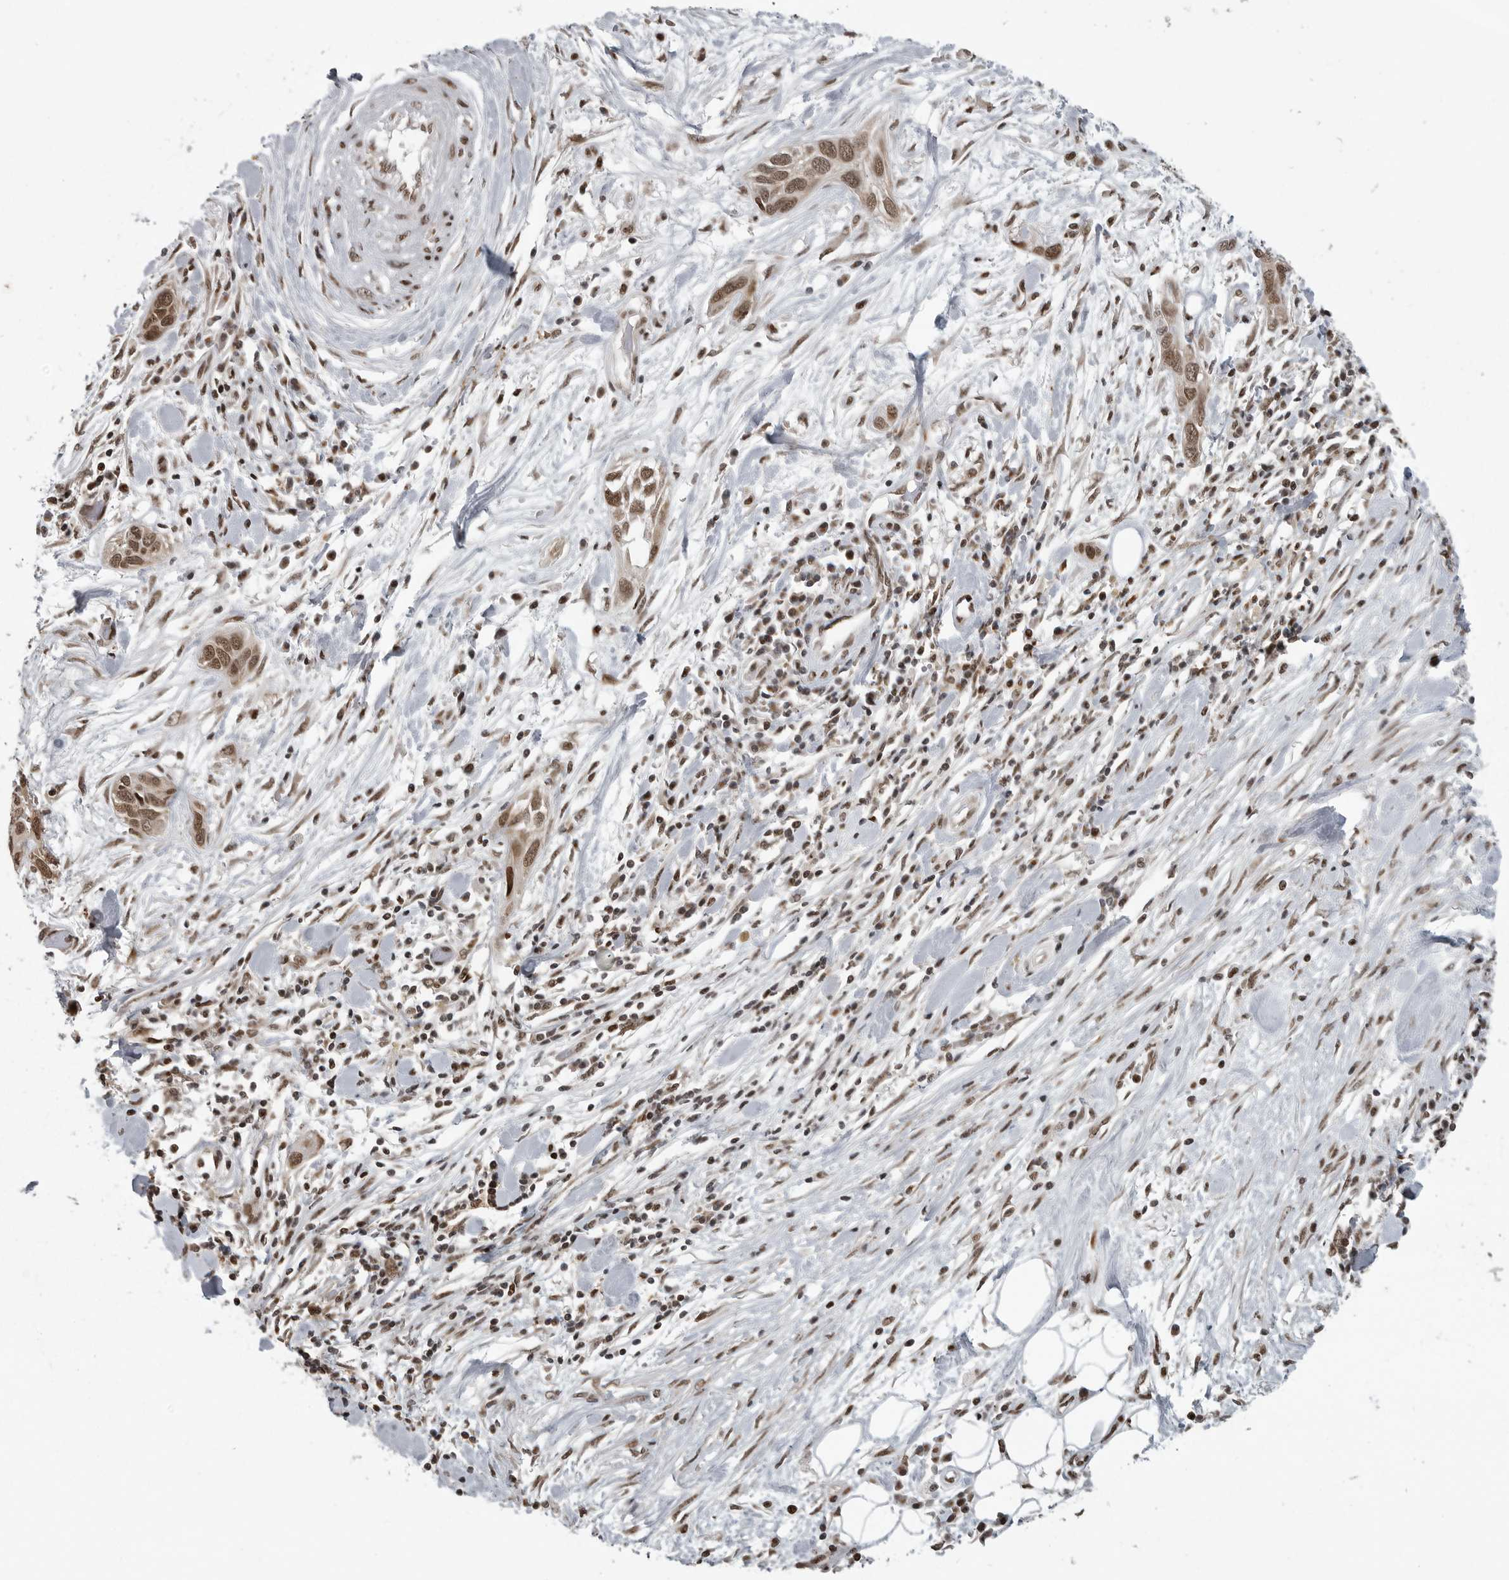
{"staining": {"intensity": "moderate", "quantity": ">75%", "location": "nuclear"}, "tissue": "pancreatic cancer", "cell_type": "Tumor cells", "image_type": "cancer", "snomed": [{"axis": "morphology", "description": "Adenocarcinoma, NOS"}, {"axis": "topography", "description": "Pancreas"}], "caption": "Pancreatic cancer (adenocarcinoma) was stained to show a protein in brown. There is medium levels of moderate nuclear positivity in about >75% of tumor cells.", "gene": "YAF2", "patient": {"sex": "female", "age": 60}}